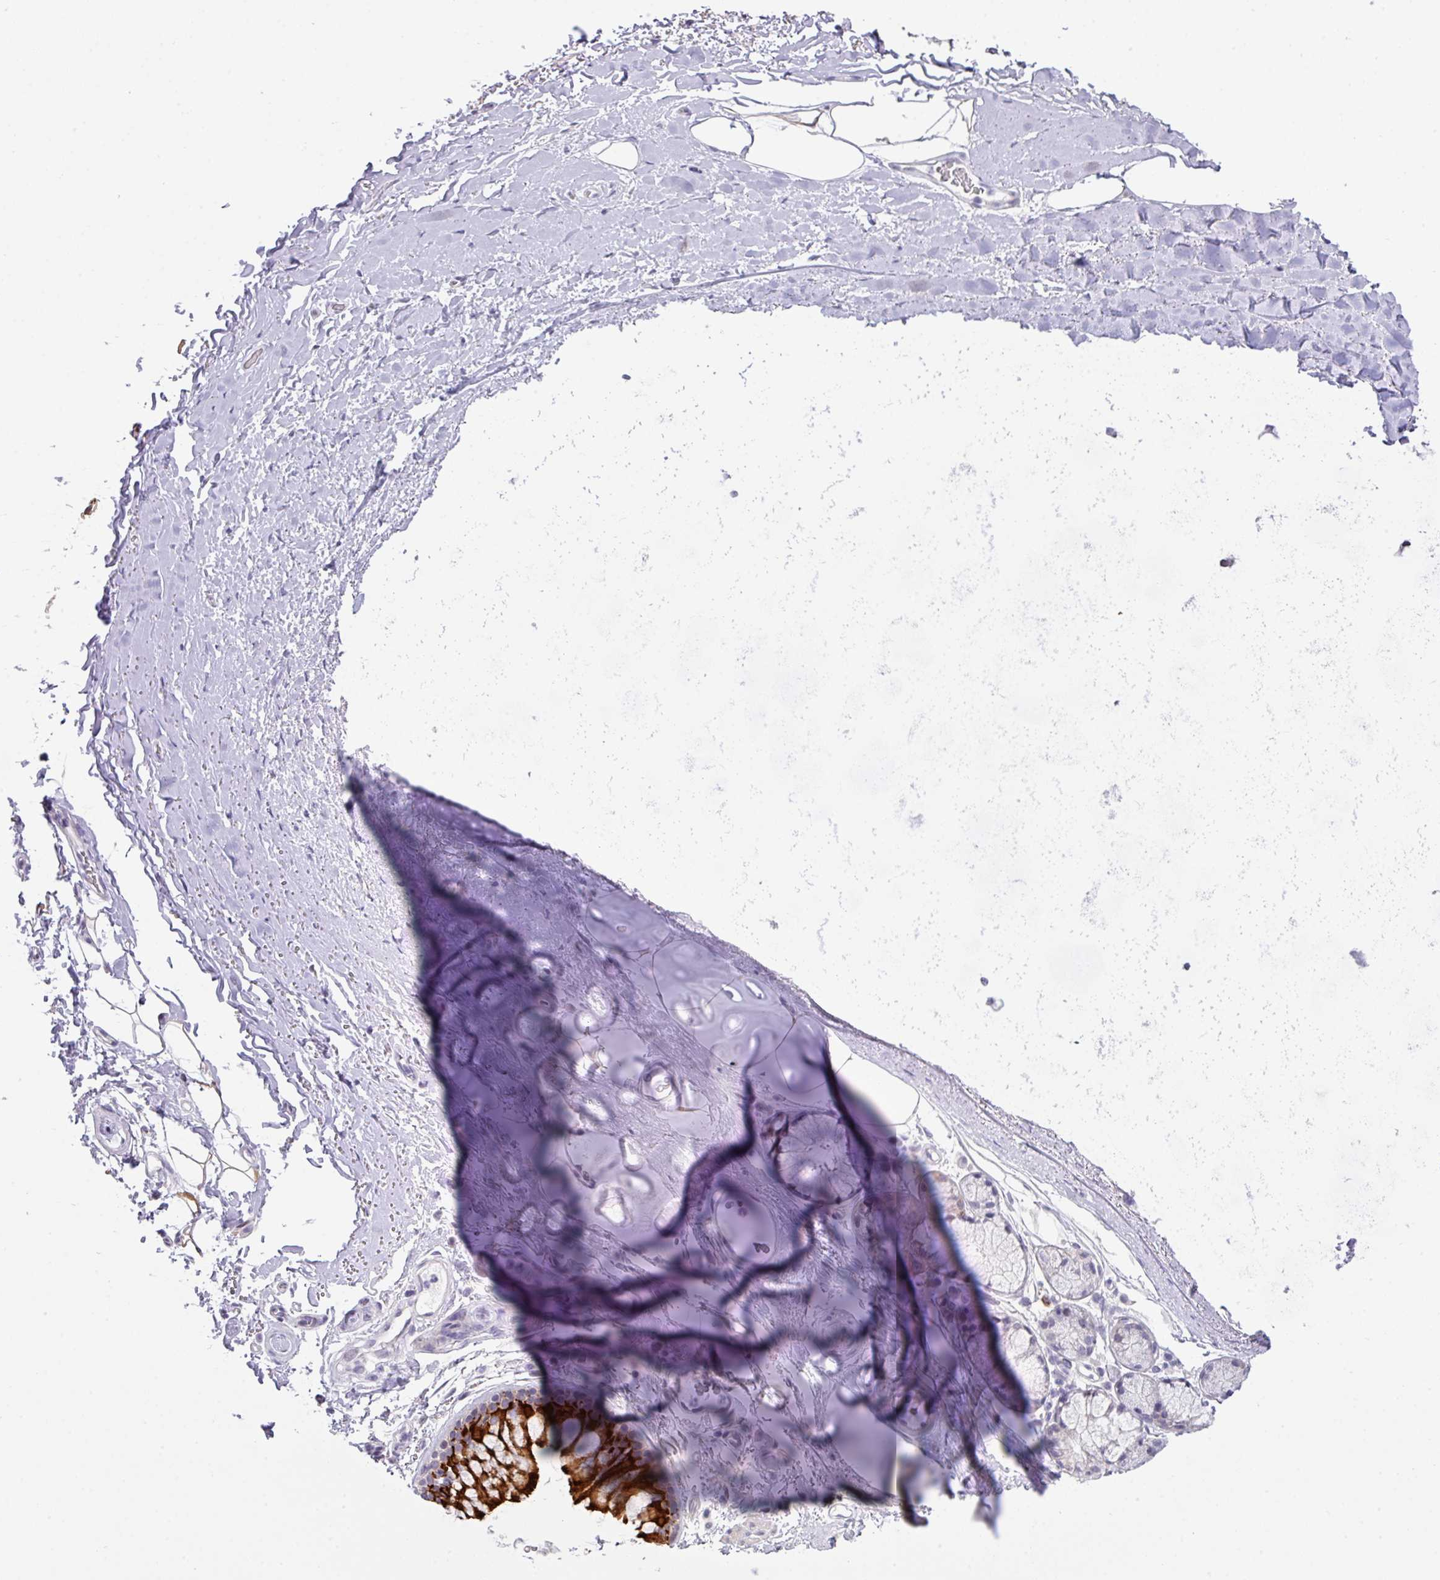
{"staining": {"intensity": "moderate", "quantity": "<25%", "location": "cytoplasmic/membranous"}, "tissue": "adipose tissue", "cell_type": "Adipocytes", "image_type": "normal", "snomed": [{"axis": "morphology", "description": "Normal tissue, NOS"}, {"axis": "topography", "description": "Cartilage tissue"}, {"axis": "topography", "description": "Bronchus"}], "caption": "This micrograph reveals benign adipose tissue stained with immunohistochemistry to label a protein in brown. The cytoplasmic/membranous of adipocytes show moderate positivity for the protein. Nuclei are counter-stained blue.", "gene": "ANKRD13B", "patient": {"sex": "female", "age": 72}}